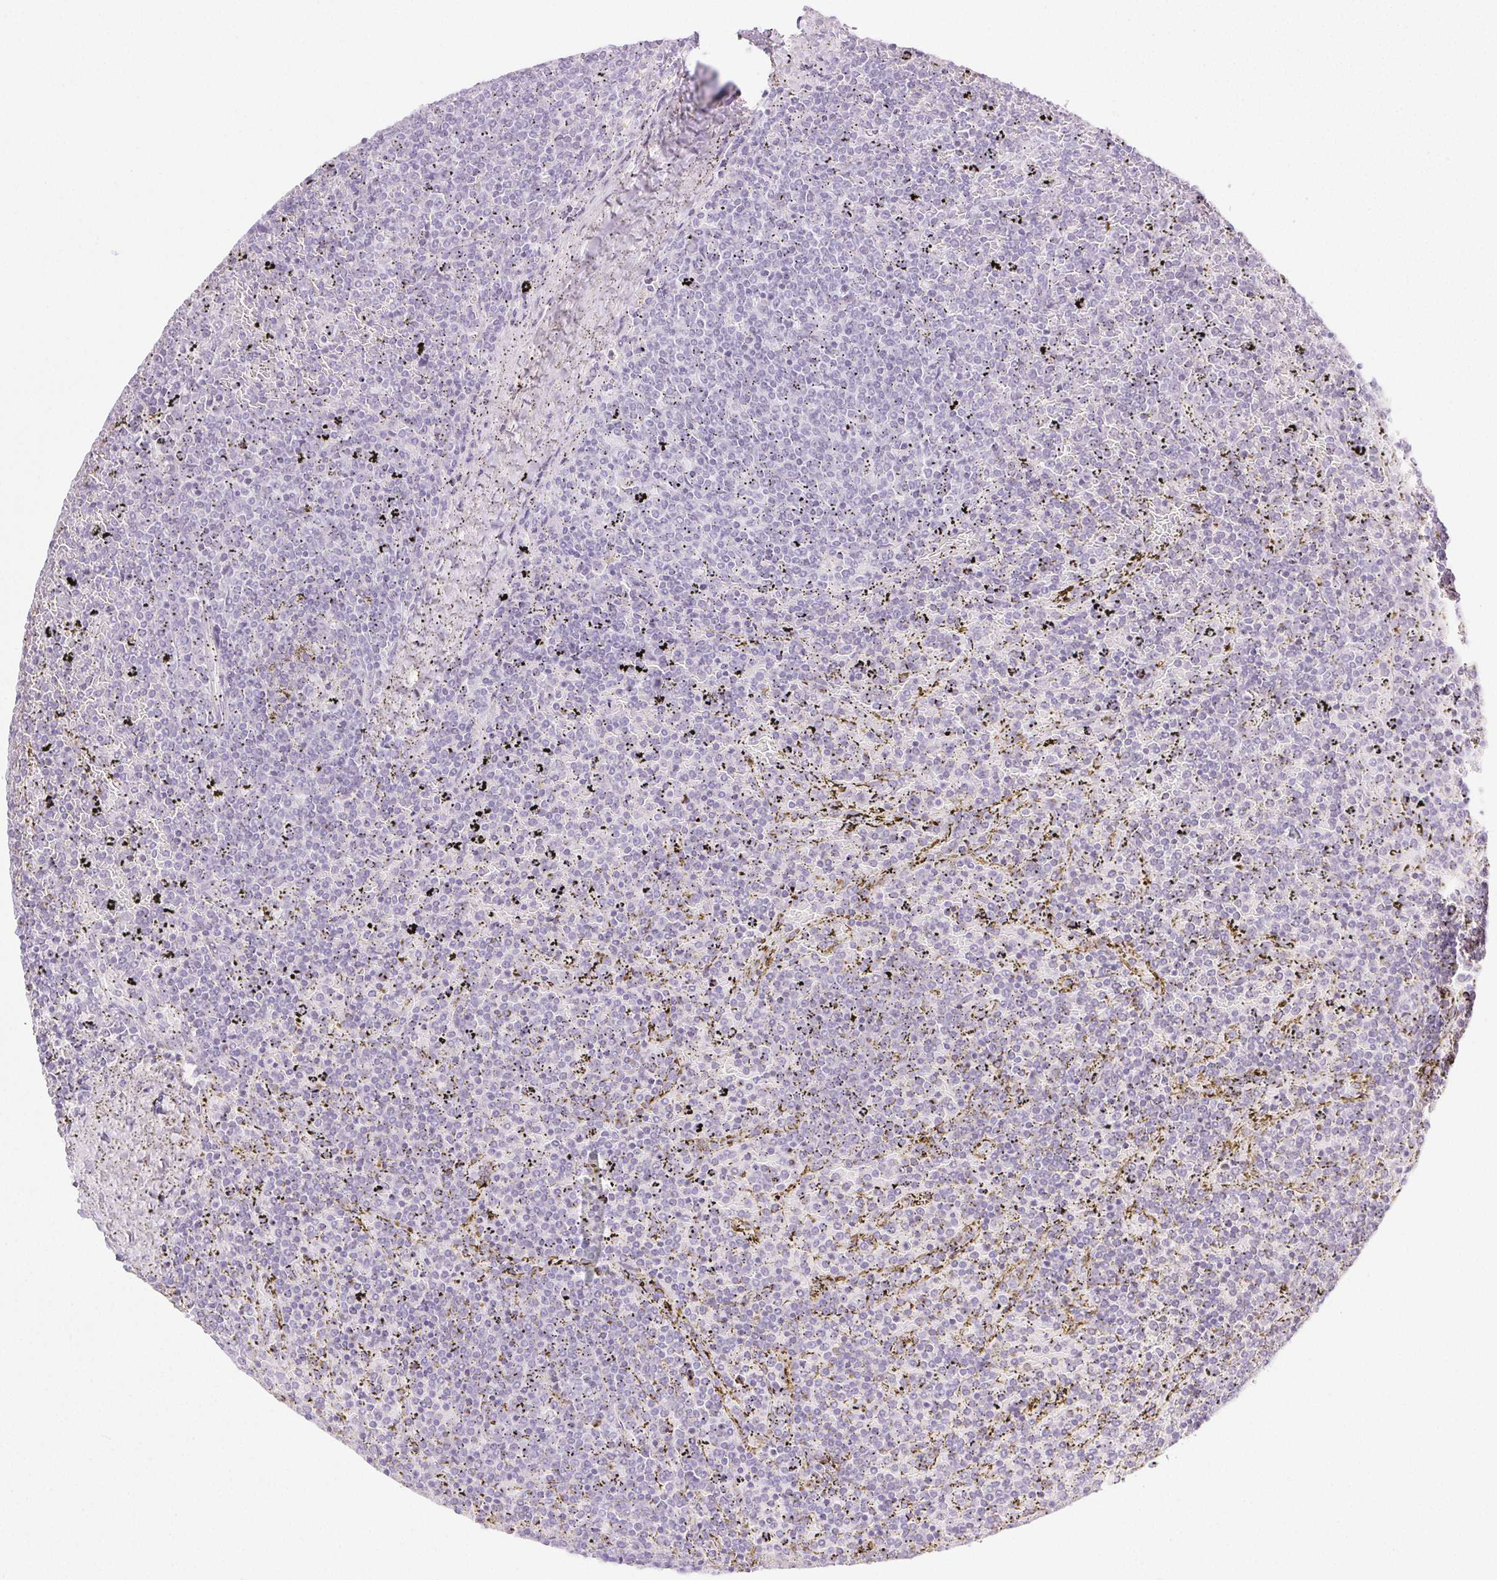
{"staining": {"intensity": "negative", "quantity": "none", "location": "none"}, "tissue": "lymphoma", "cell_type": "Tumor cells", "image_type": "cancer", "snomed": [{"axis": "morphology", "description": "Malignant lymphoma, non-Hodgkin's type, Low grade"}, {"axis": "topography", "description": "Spleen"}], "caption": "This histopathology image is of low-grade malignant lymphoma, non-Hodgkin's type stained with IHC to label a protein in brown with the nuclei are counter-stained blue. There is no expression in tumor cells.", "gene": "PI3", "patient": {"sex": "female", "age": 77}}